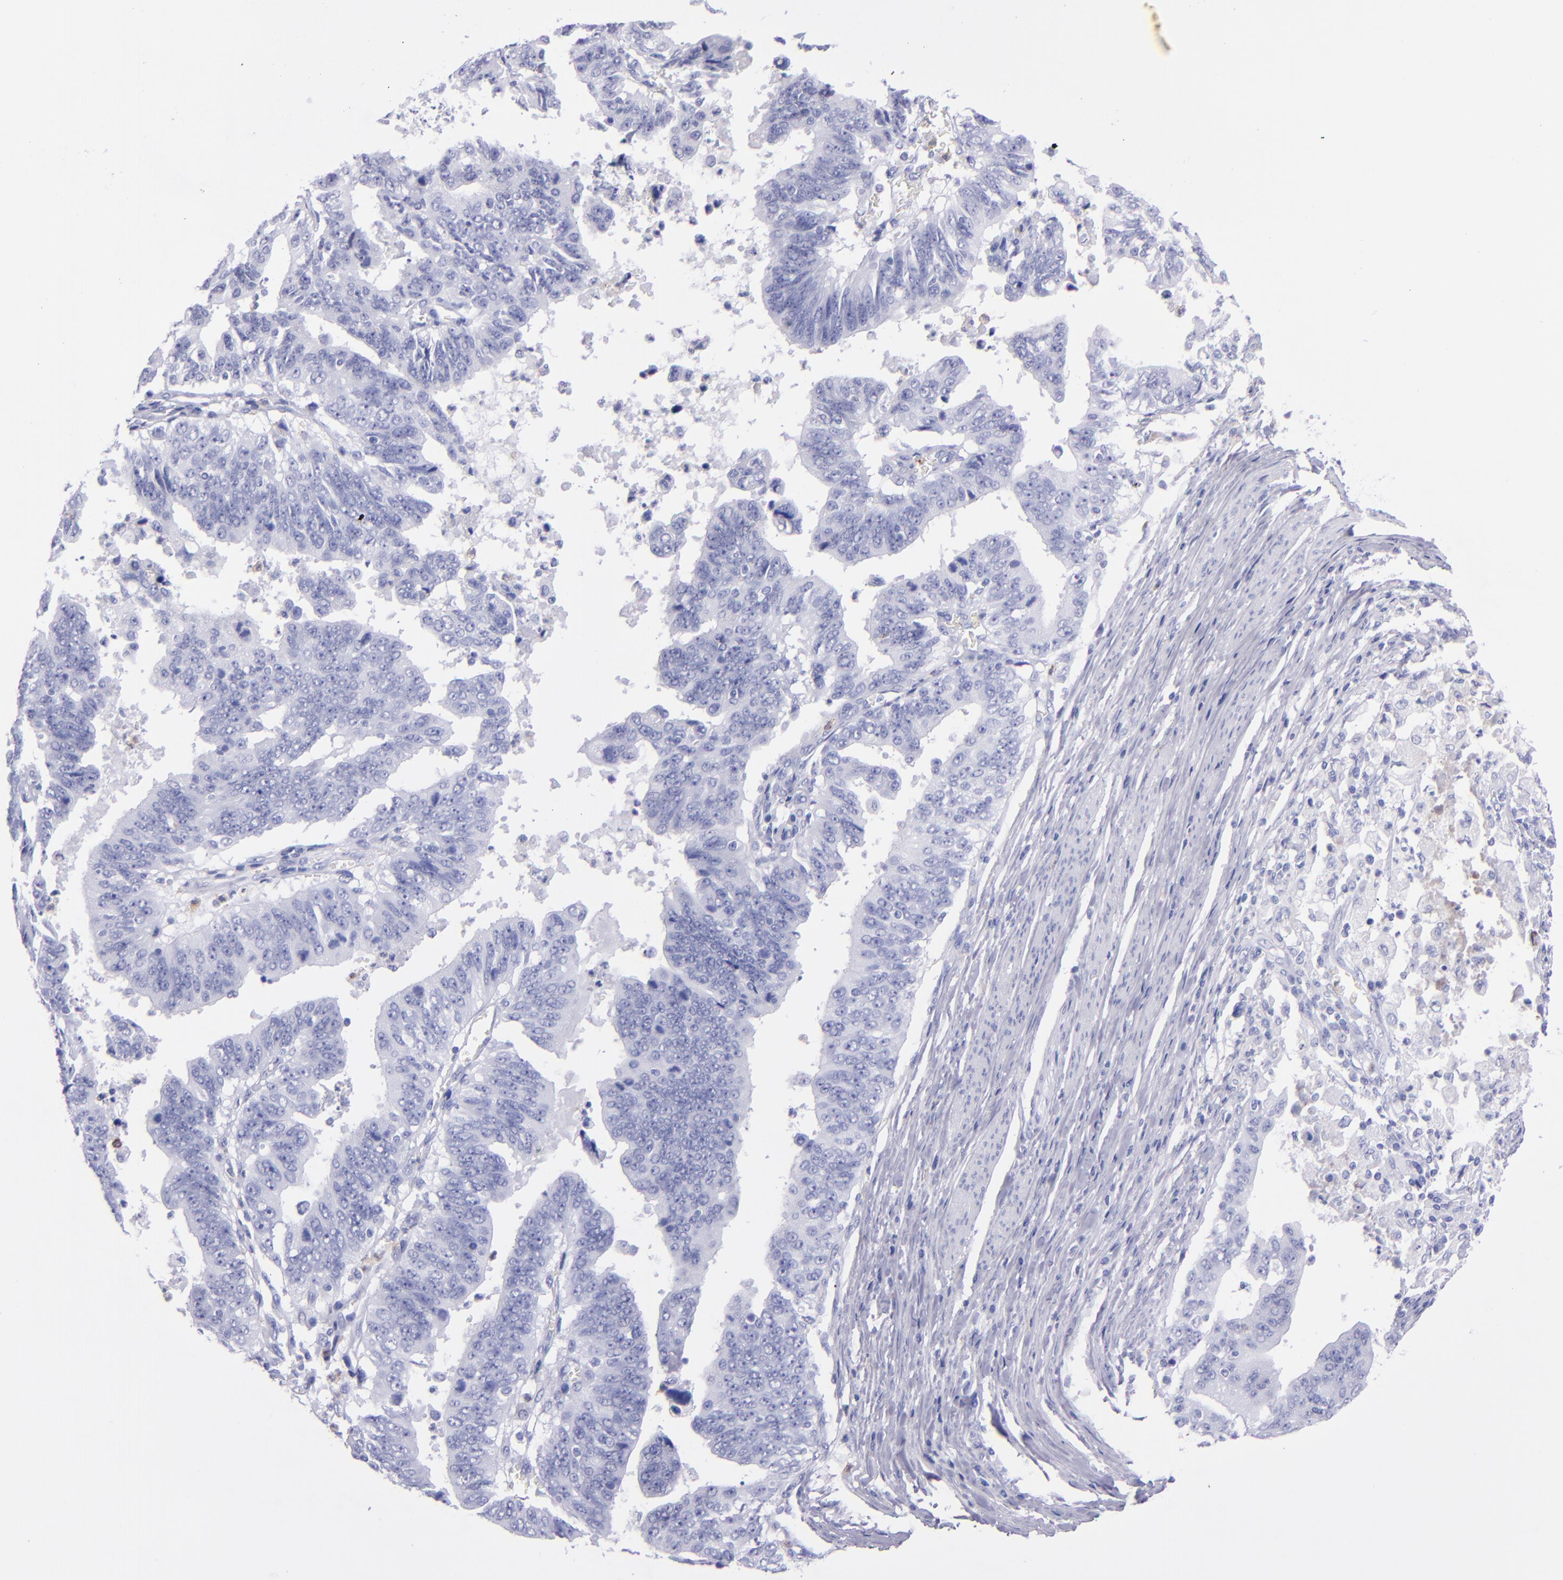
{"staining": {"intensity": "negative", "quantity": "none", "location": "none"}, "tissue": "stomach cancer", "cell_type": "Tumor cells", "image_type": "cancer", "snomed": [{"axis": "morphology", "description": "Adenocarcinoma, NOS"}, {"axis": "topography", "description": "Stomach, upper"}], "caption": "DAB immunohistochemical staining of stomach cancer shows no significant staining in tumor cells.", "gene": "CR1", "patient": {"sex": "female", "age": 50}}